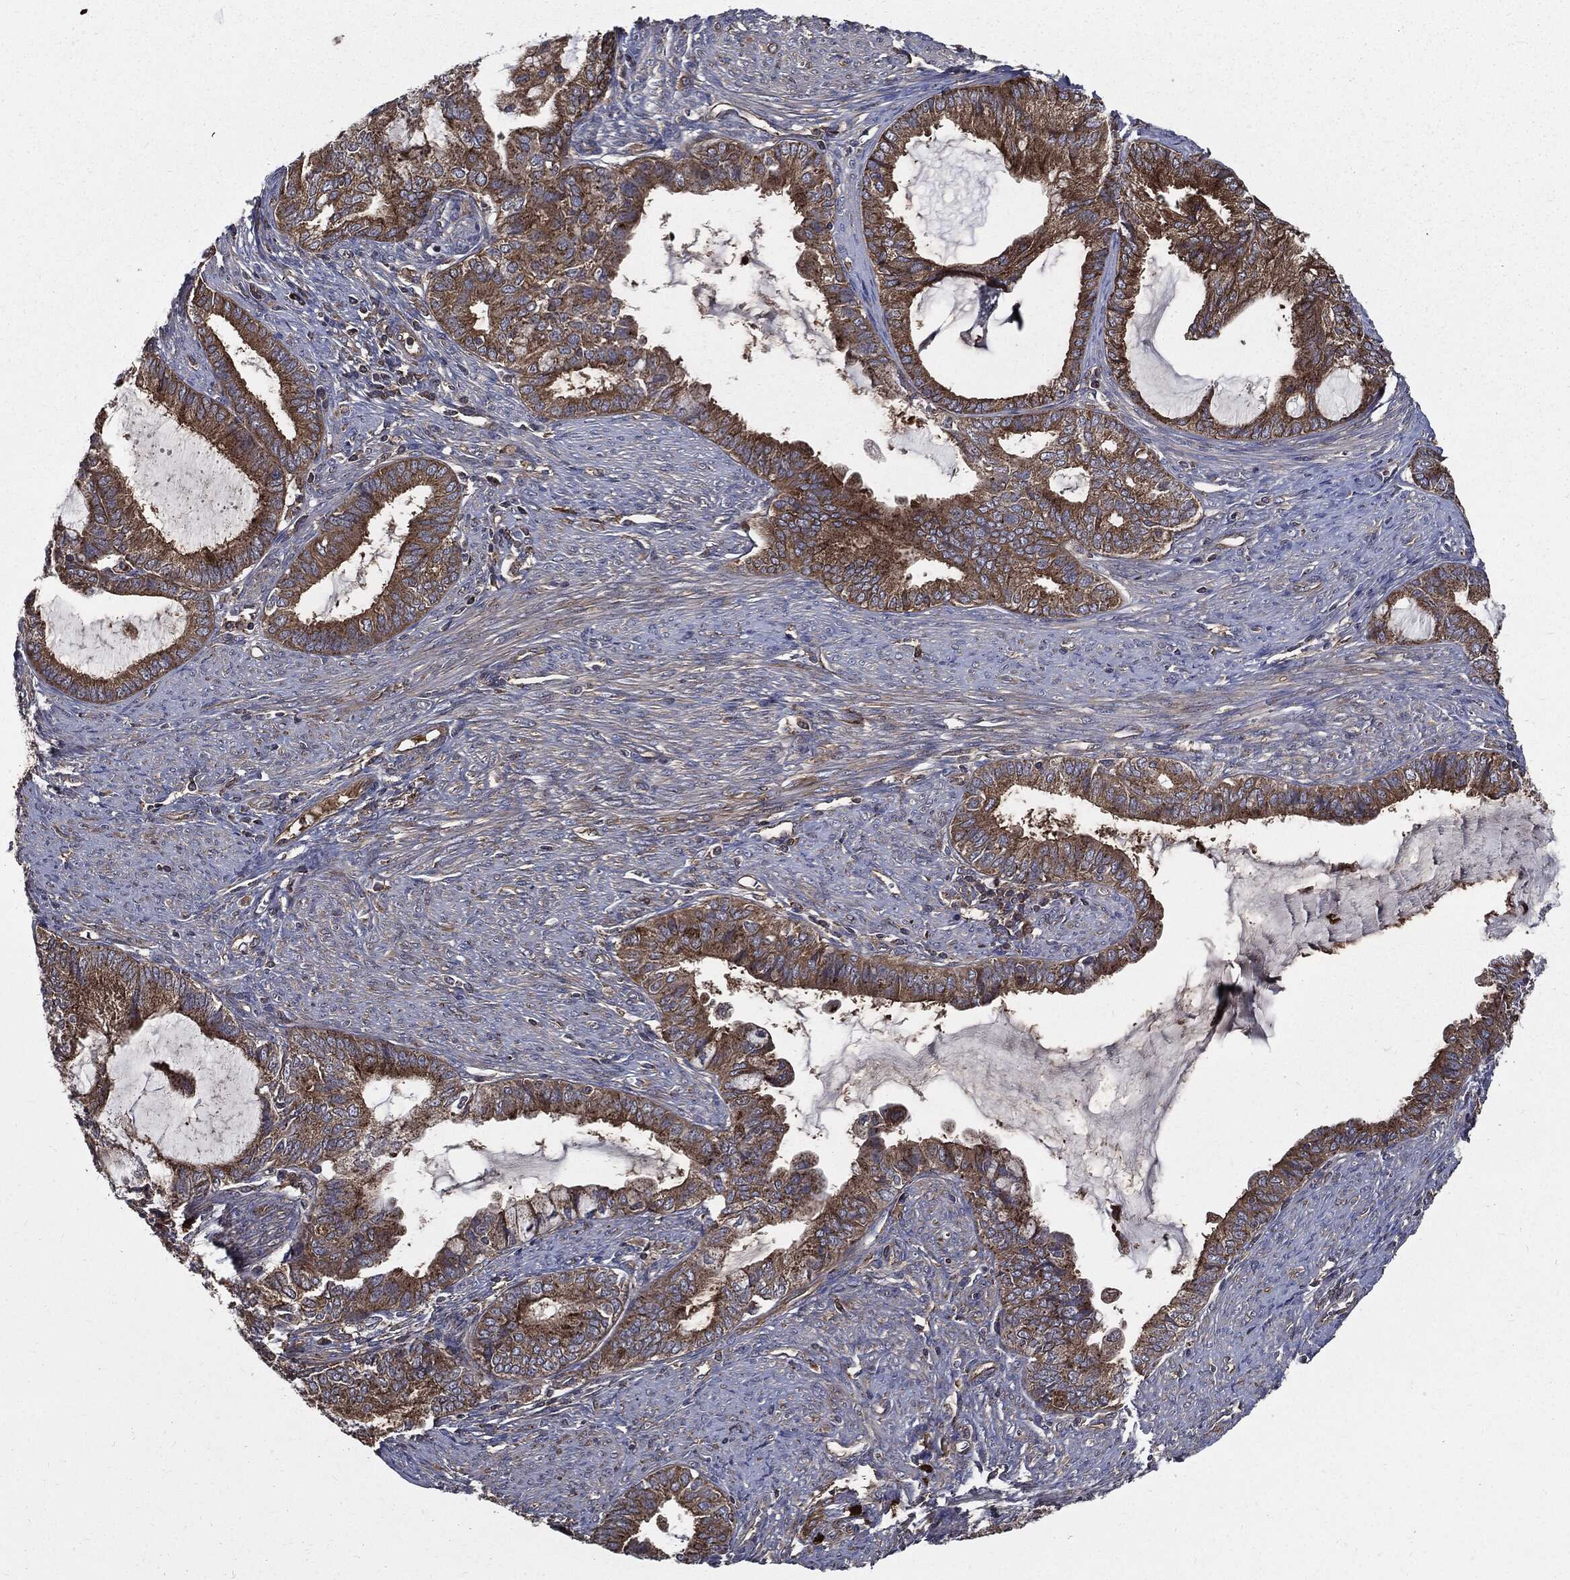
{"staining": {"intensity": "strong", "quantity": "25%-75%", "location": "cytoplasmic/membranous"}, "tissue": "endometrial cancer", "cell_type": "Tumor cells", "image_type": "cancer", "snomed": [{"axis": "morphology", "description": "Adenocarcinoma, NOS"}, {"axis": "topography", "description": "Endometrium"}], "caption": "DAB (3,3'-diaminobenzidine) immunohistochemical staining of human endometrial adenocarcinoma demonstrates strong cytoplasmic/membranous protein staining in approximately 25%-75% of tumor cells.", "gene": "PDCD6IP", "patient": {"sex": "female", "age": 86}}